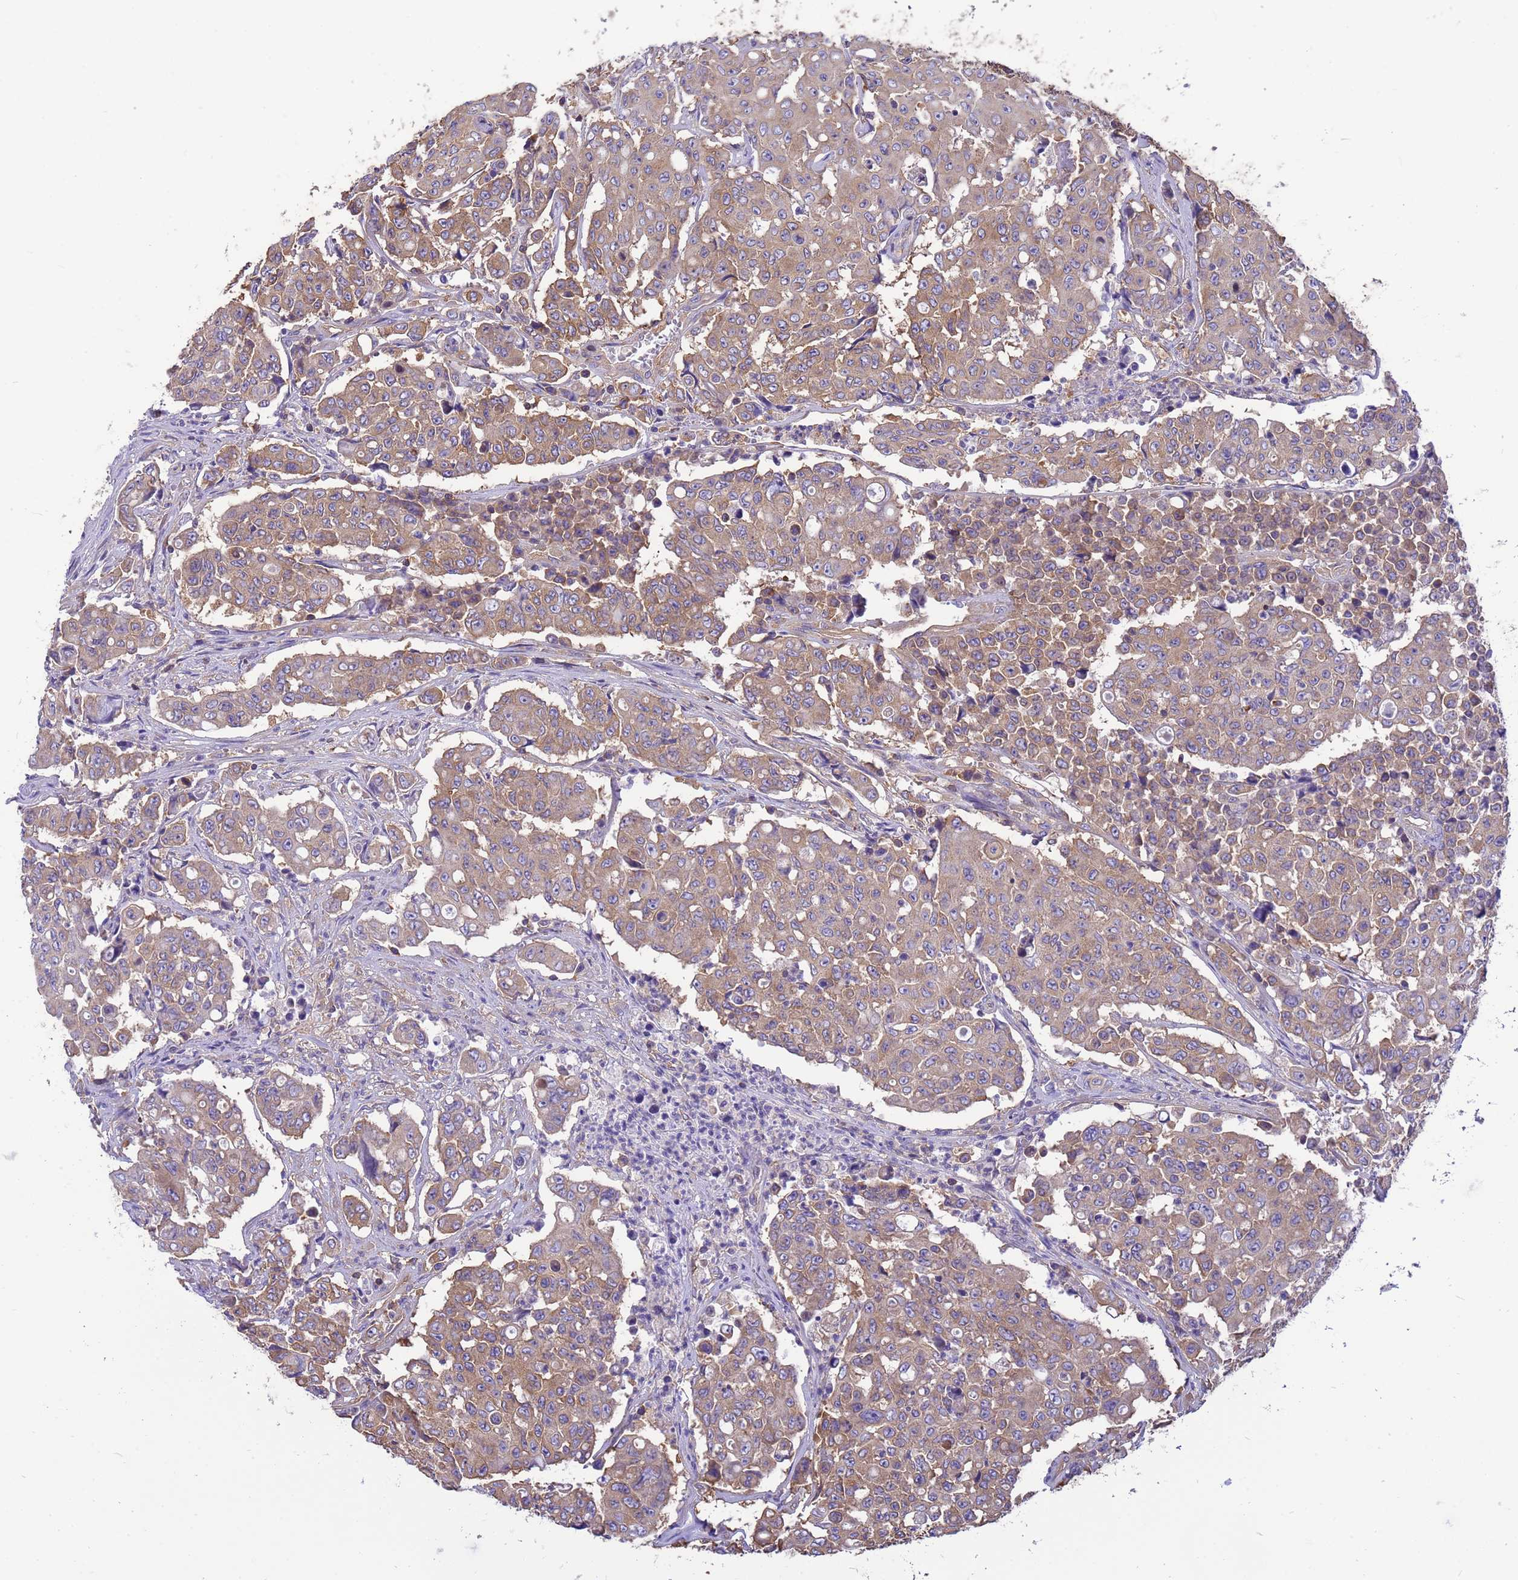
{"staining": {"intensity": "weak", "quantity": ">75%", "location": "cytoplasmic/membranous"}, "tissue": "colorectal cancer", "cell_type": "Tumor cells", "image_type": "cancer", "snomed": [{"axis": "morphology", "description": "Adenocarcinoma, NOS"}, {"axis": "topography", "description": "Colon"}], "caption": "Colorectal cancer (adenocarcinoma) stained with IHC exhibits weak cytoplasmic/membranous positivity in about >75% of tumor cells.", "gene": "TUBB1", "patient": {"sex": "male", "age": 51}}